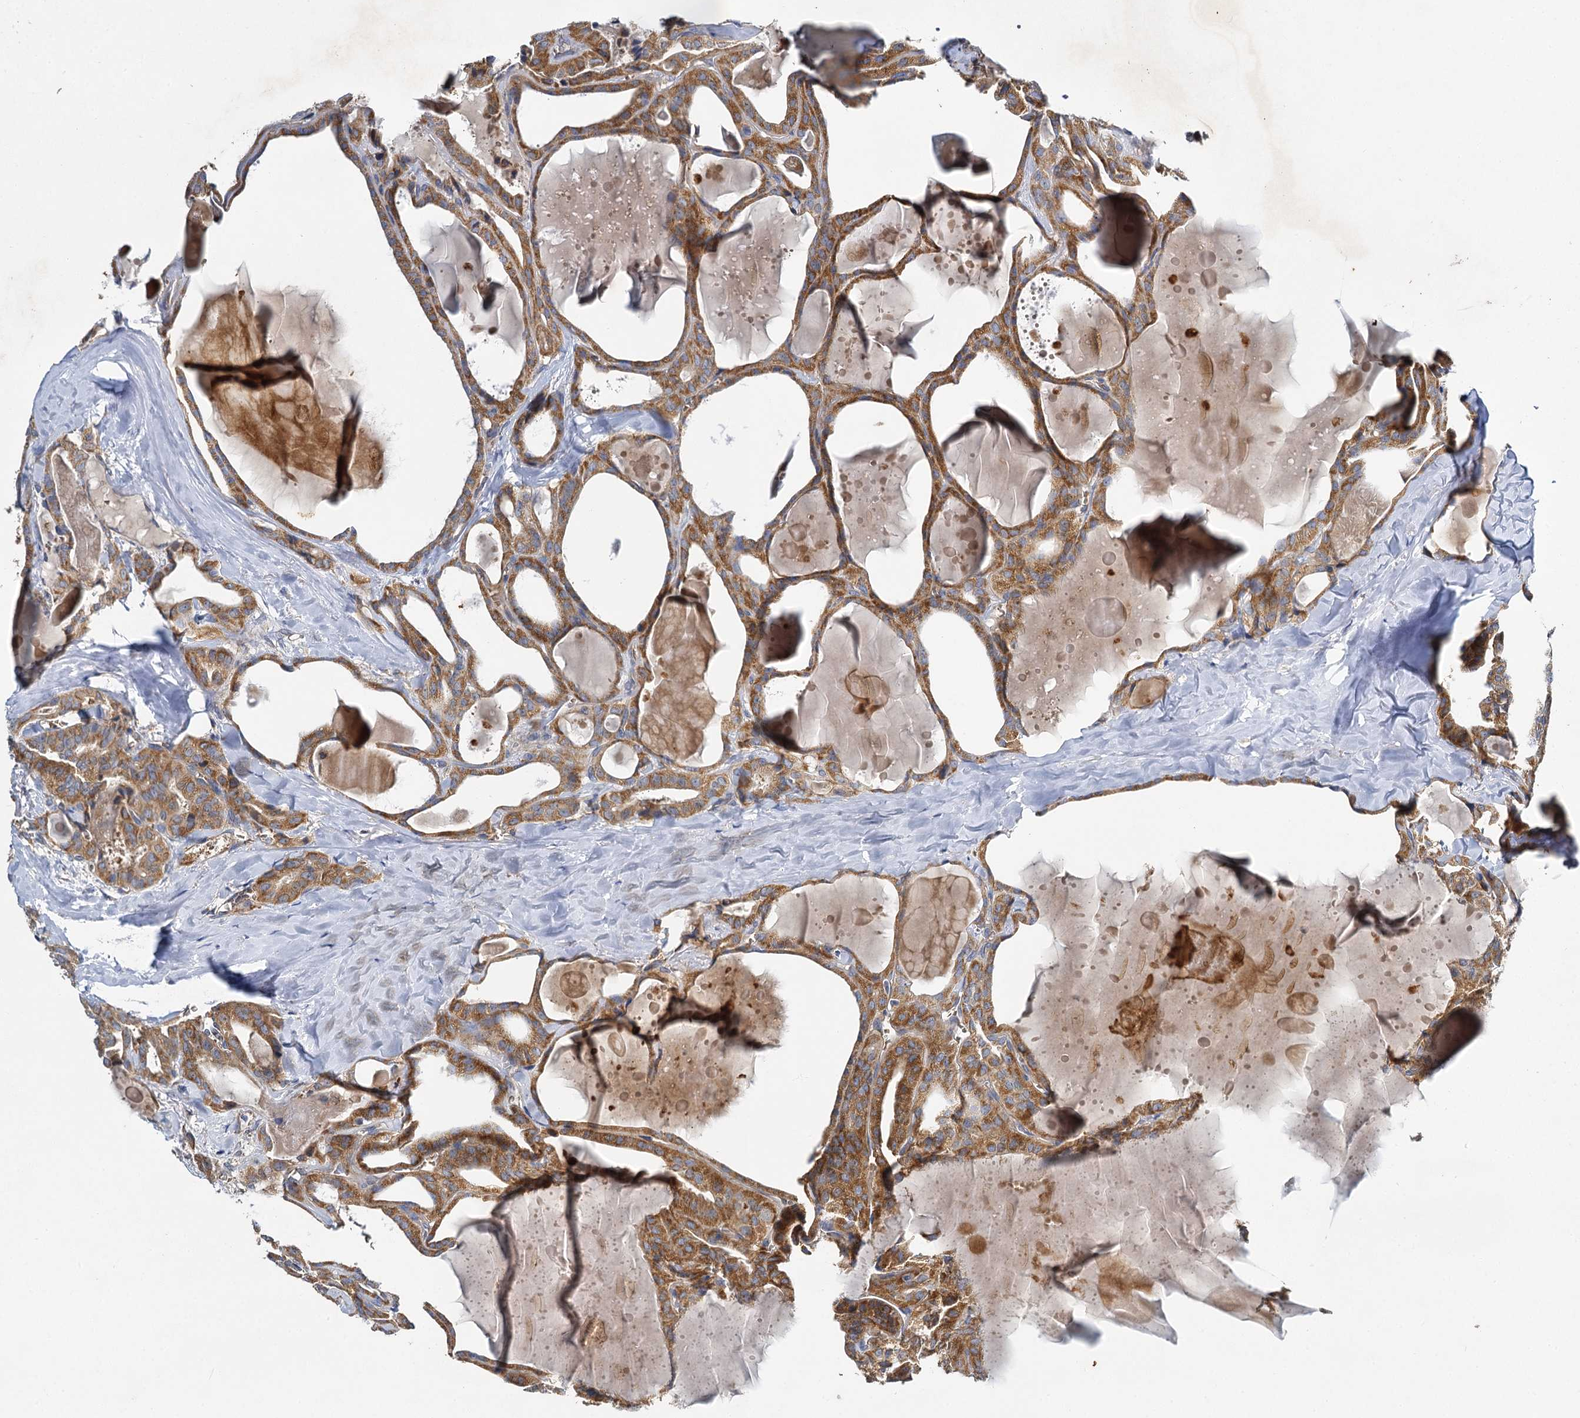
{"staining": {"intensity": "moderate", "quantity": ">75%", "location": "cytoplasmic/membranous"}, "tissue": "thyroid cancer", "cell_type": "Tumor cells", "image_type": "cancer", "snomed": [{"axis": "morphology", "description": "Papillary adenocarcinoma, NOS"}, {"axis": "topography", "description": "Thyroid gland"}], "caption": "Immunohistochemical staining of thyroid cancer (papillary adenocarcinoma) reveals medium levels of moderate cytoplasmic/membranous protein expression in about >75% of tumor cells. (brown staining indicates protein expression, while blue staining denotes nuclei).", "gene": "BCS1L", "patient": {"sex": "male", "age": 52}}